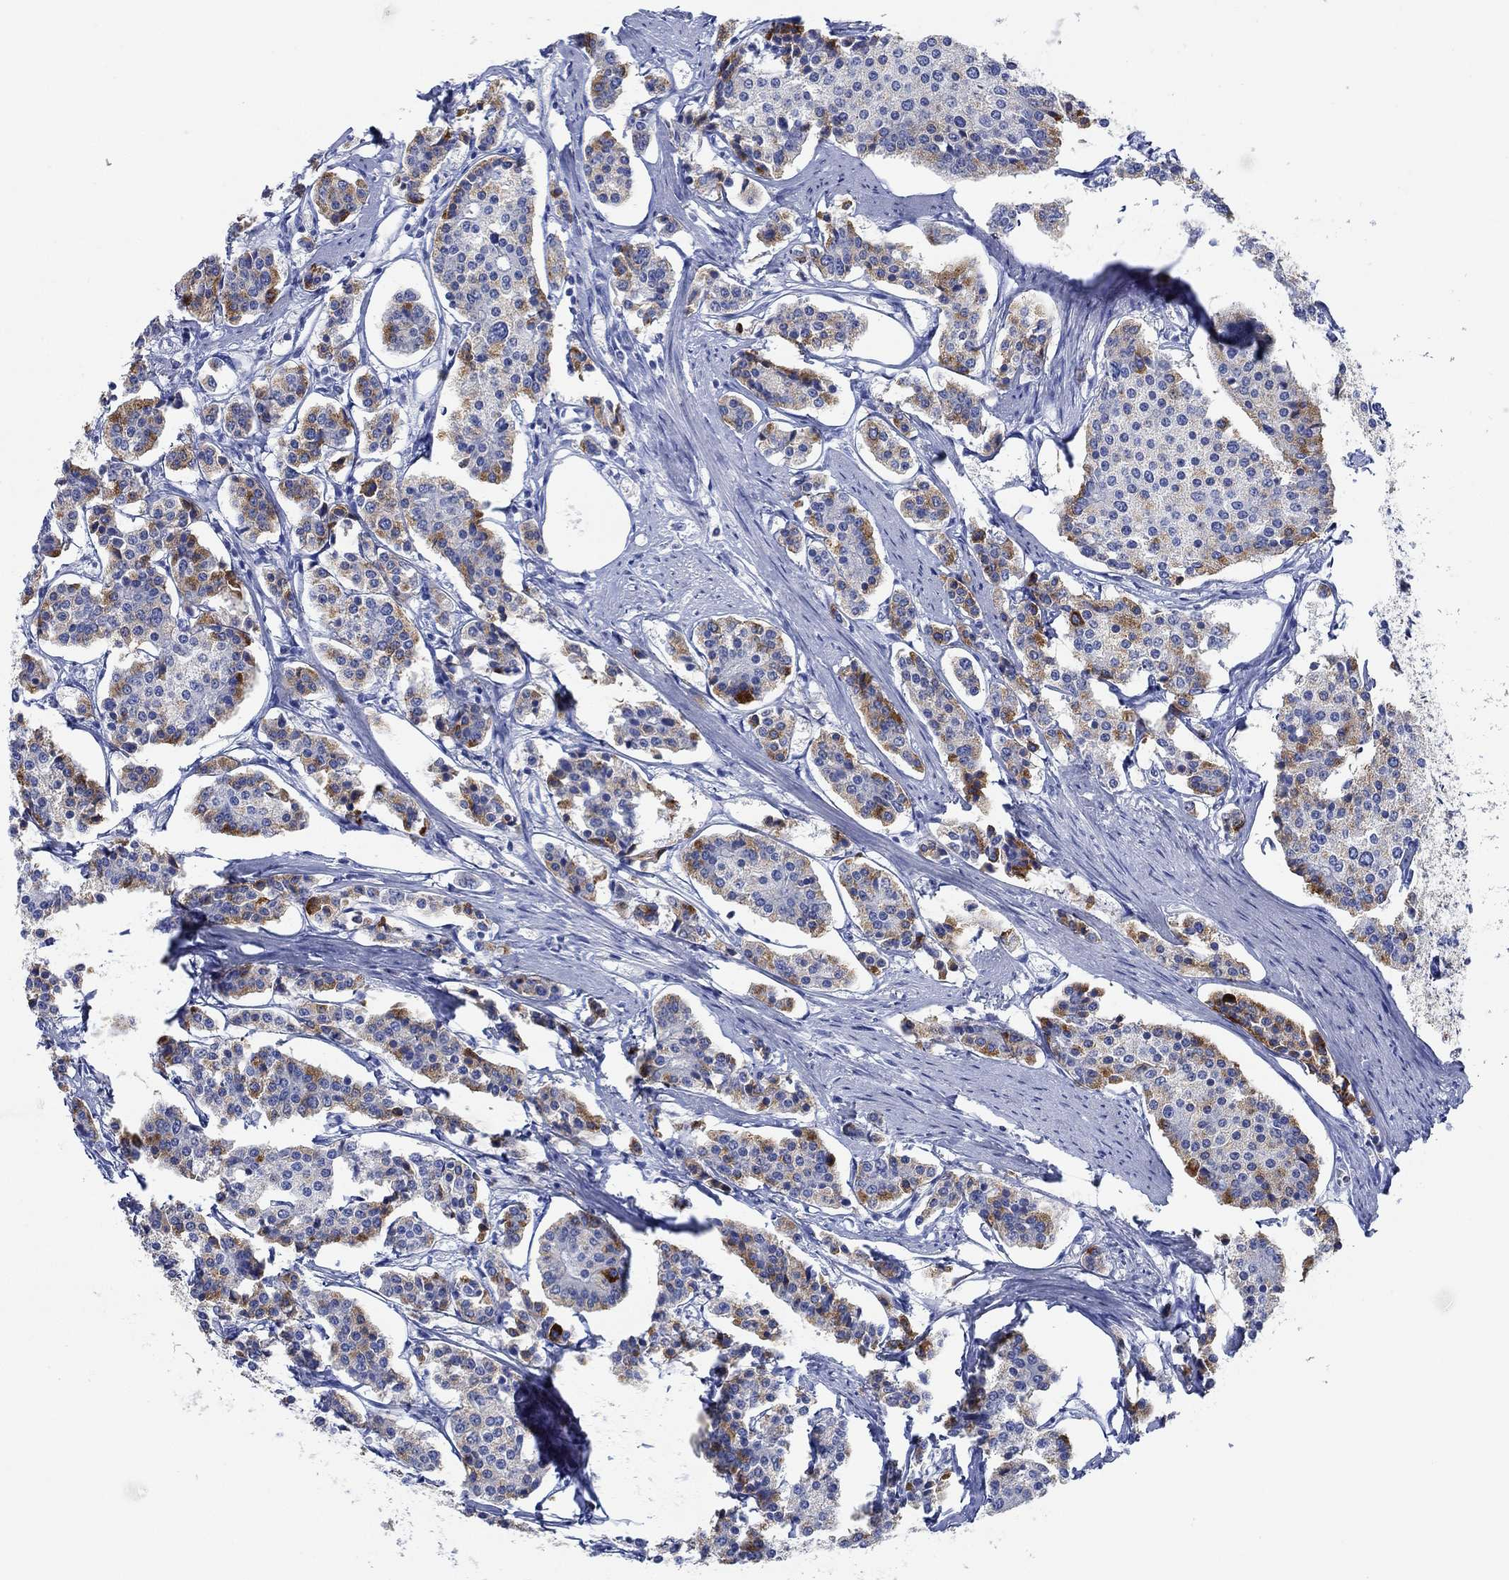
{"staining": {"intensity": "strong", "quantity": "<25%", "location": "cytoplasmic/membranous"}, "tissue": "carcinoid", "cell_type": "Tumor cells", "image_type": "cancer", "snomed": [{"axis": "morphology", "description": "Carcinoid, malignant, NOS"}, {"axis": "topography", "description": "Small intestine"}], "caption": "IHC (DAB (3,3'-diaminobenzidine)) staining of carcinoid (malignant) reveals strong cytoplasmic/membranous protein expression in about <25% of tumor cells.", "gene": "PPP1R17", "patient": {"sex": "female", "age": 65}}